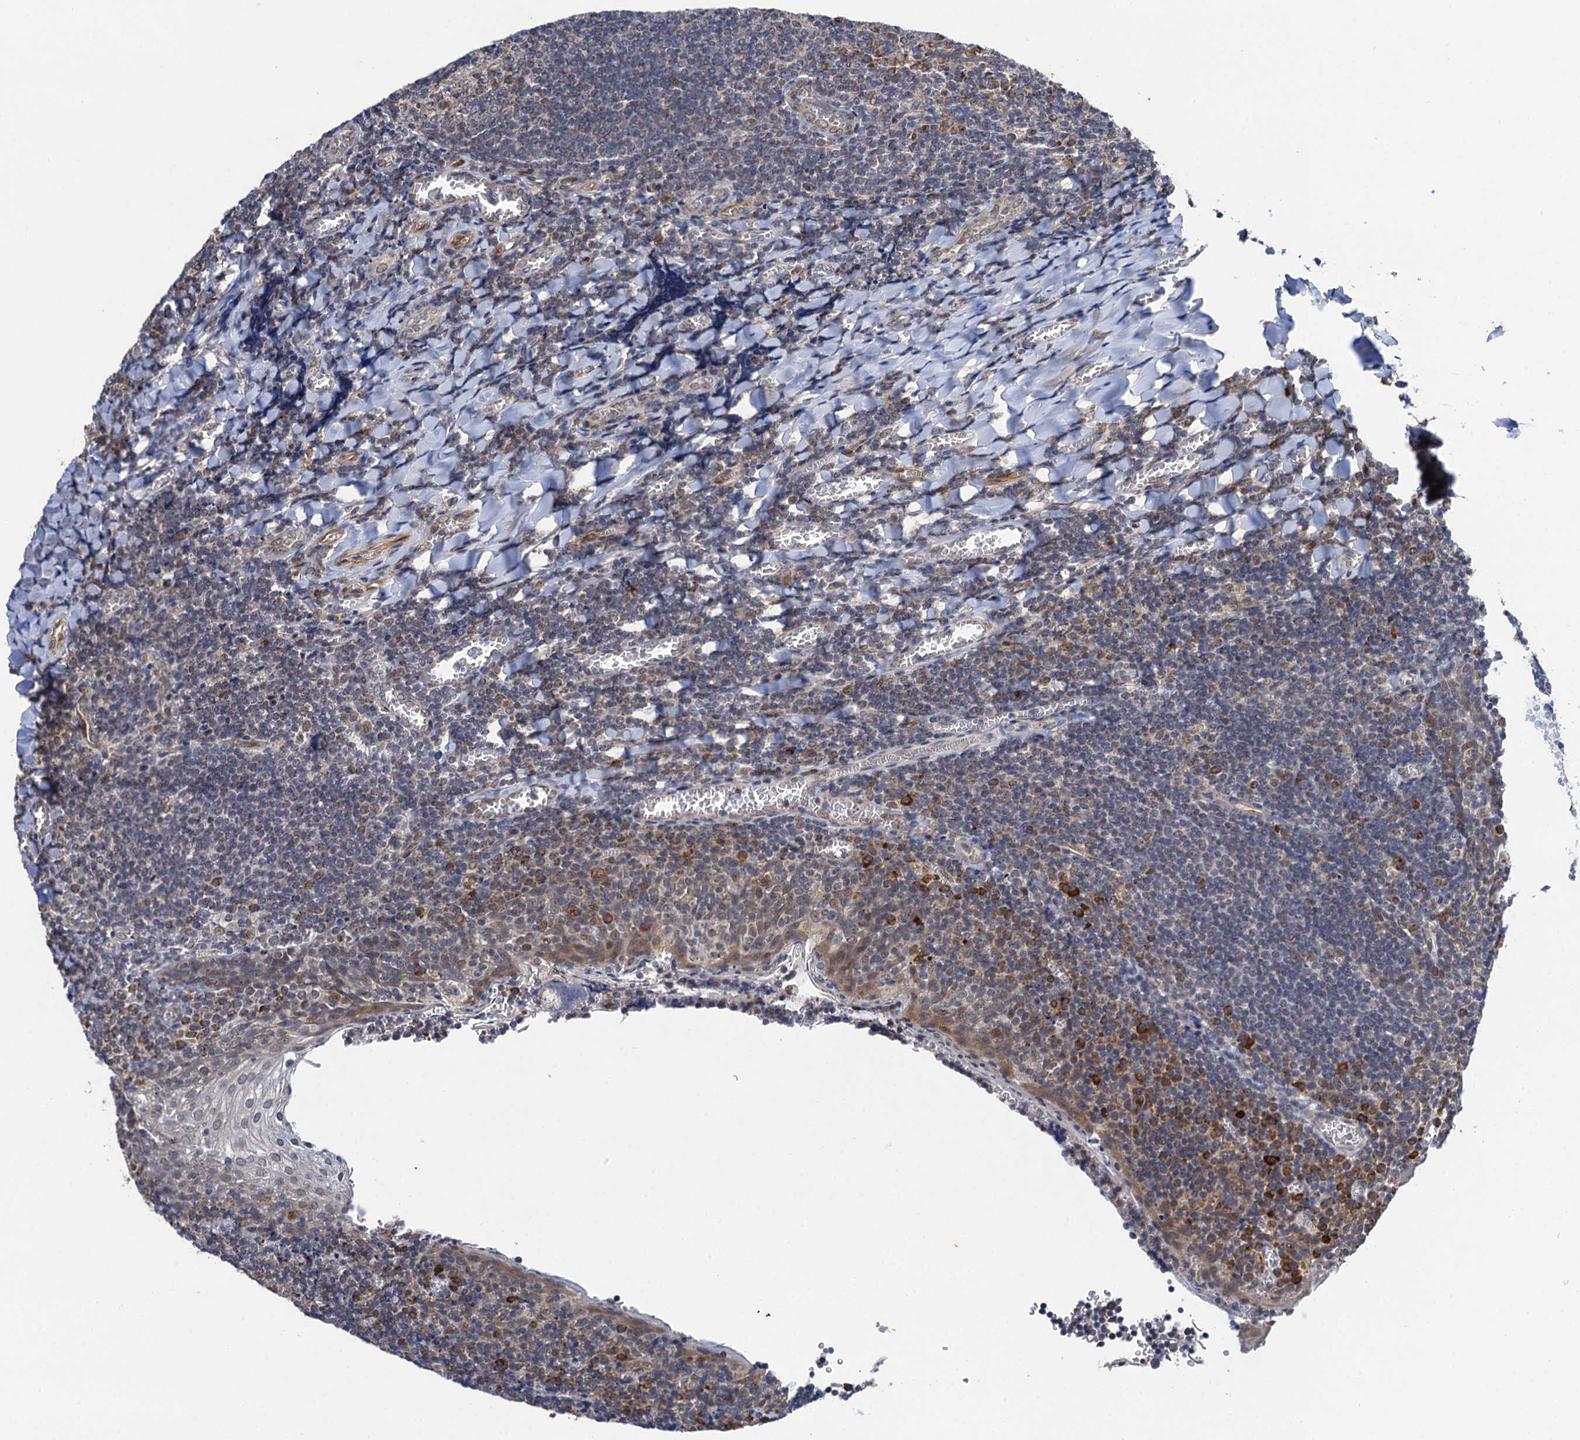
{"staining": {"intensity": "weak", "quantity": "<25%", "location": "cytoplasmic/membranous"}, "tissue": "tonsil", "cell_type": "Germinal center cells", "image_type": "normal", "snomed": [{"axis": "morphology", "description": "Normal tissue, NOS"}, {"axis": "topography", "description": "Tonsil"}], "caption": "Immunohistochemistry of unremarkable human tonsil displays no expression in germinal center cells.", "gene": "CMPK2", "patient": {"sex": "male", "age": 27}}